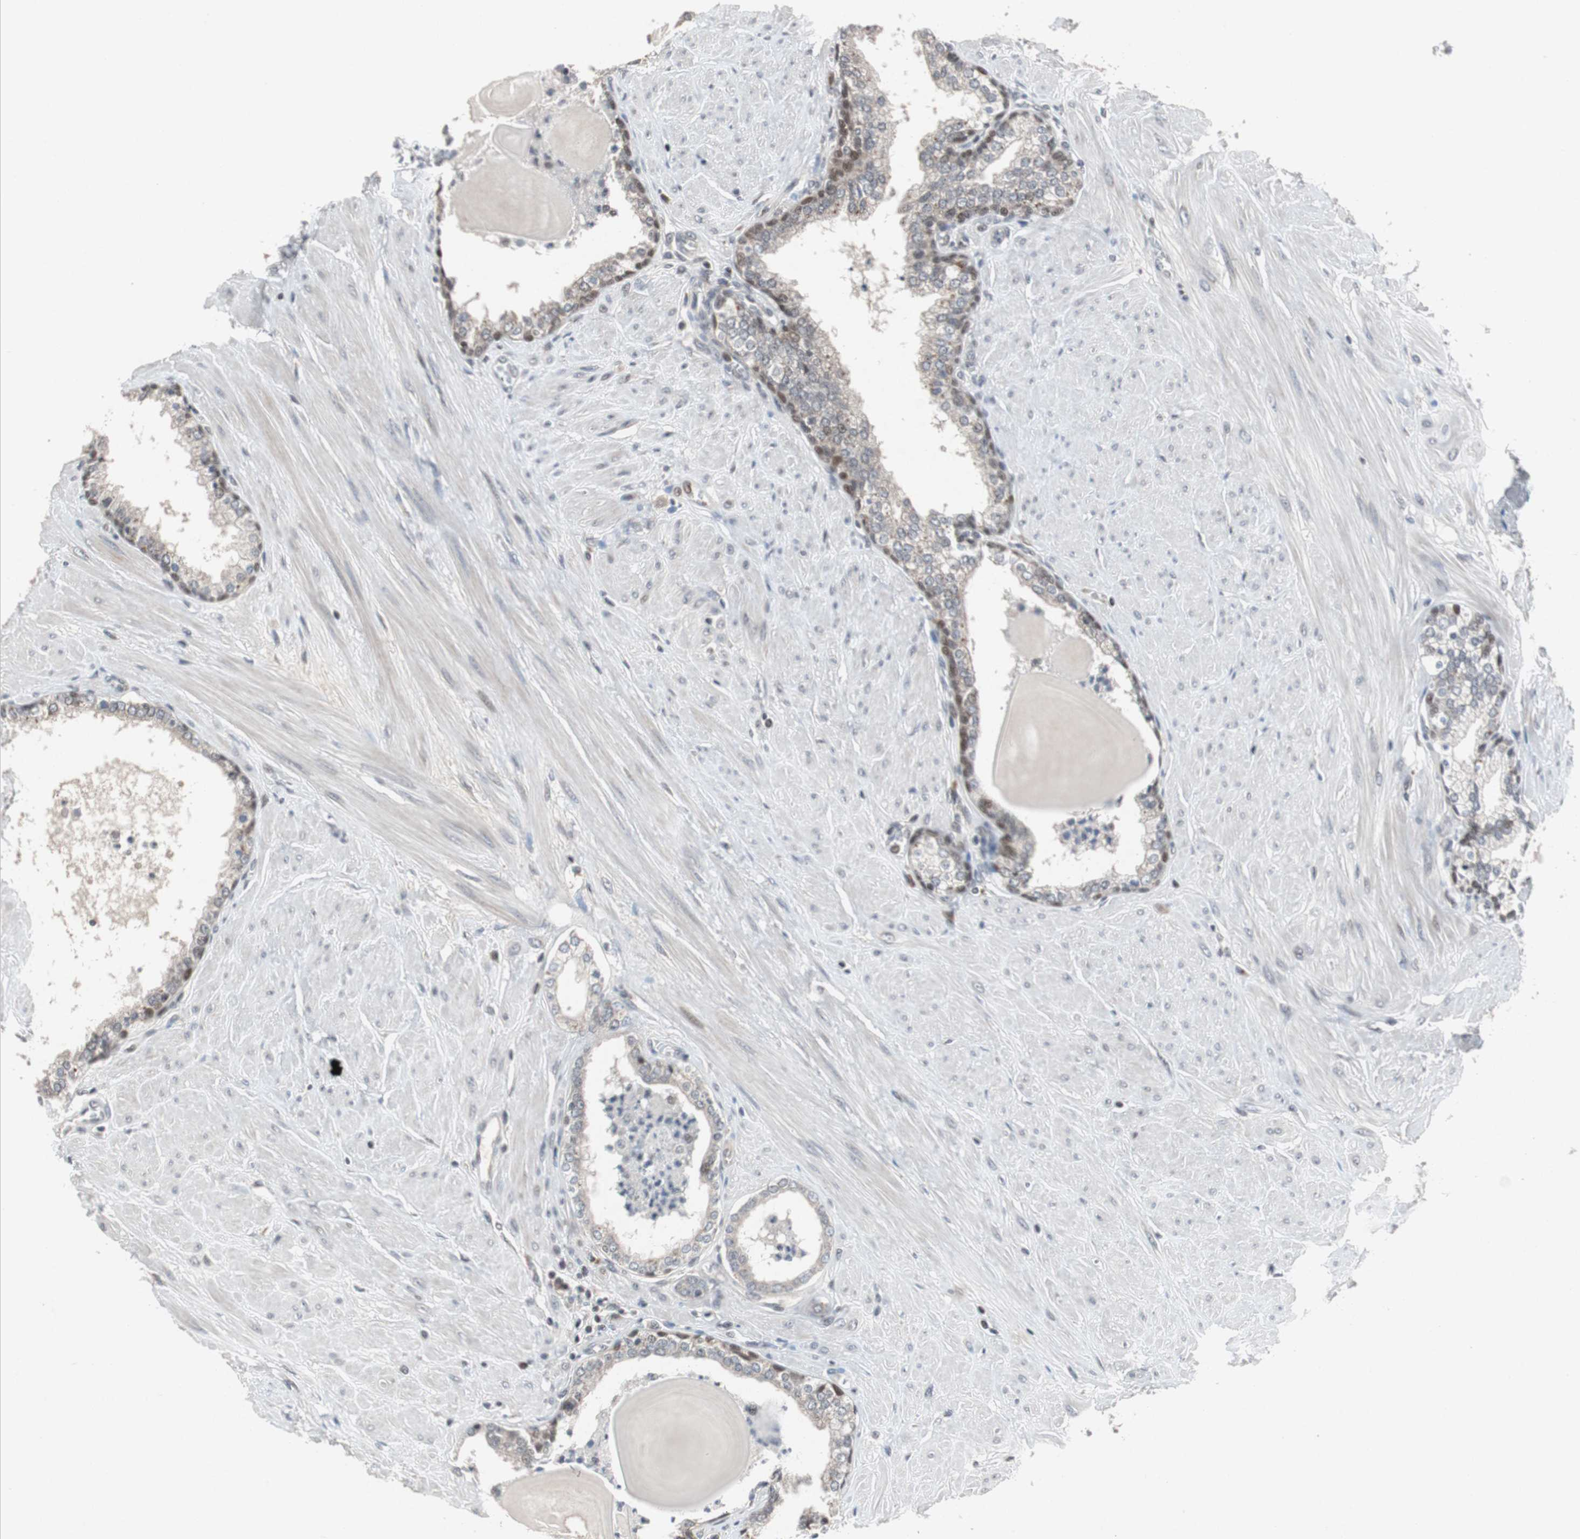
{"staining": {"intensity": "moderate", "quantity": "25%-75%", "location": "nuclear"}, "tissue": "prostate", "cell_type": "Glandular cells", "image_type": "normal", "snomed": [{"axis": "morphology", "description": "Normal tissue, NOS"}, {"axis": "topography", "description": "Prostate"}], "caption": "Immunohistochemical staining of normal human prostate reveals medium levels of moderate nuclear positivity in approximately 25%-75% of glandular cells.", "gene": "TP63", "patient": {"sex": "male", "age": 51}}